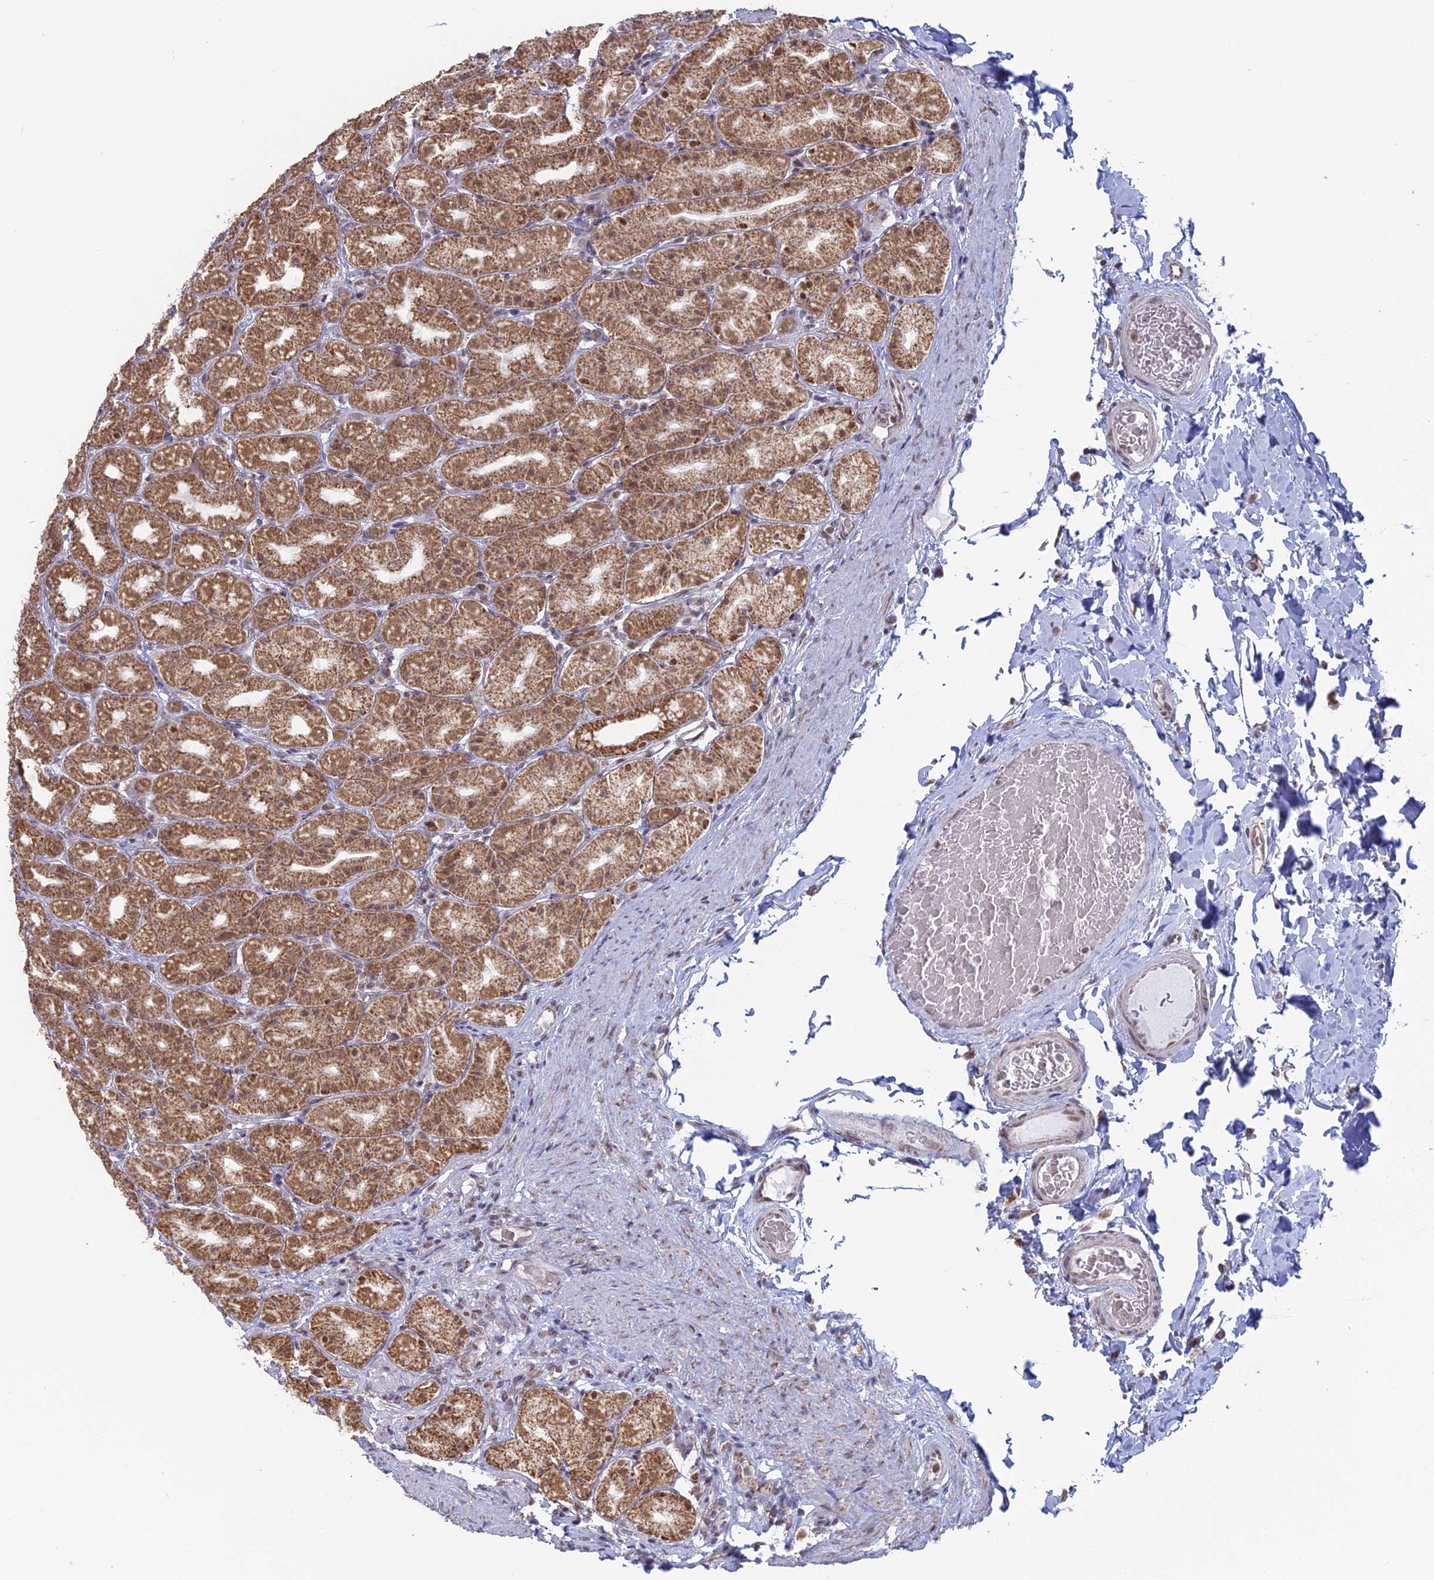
{"staining": {"intensity": "moderate", "quantity": ">75%", "location": "cytoplasmic/membranous,nuclear"}, "tissue": "stomach", "cell_type": "Glandular cells", "image_type": "normal", "snomed": [{"axis": "morphology", "description": "Normal tissue, NOS"}, {"axis": "topography", "description": "Stomach, upper"}], "caption": "Immunohistochemical staining of benign stomach shows moderate cytoplasmic/membranous,nuclear protein staining in approximately >75% of glandular cells.", "gene": "ARHGAP40", "patient": {"sex": "male", "age": 68}}